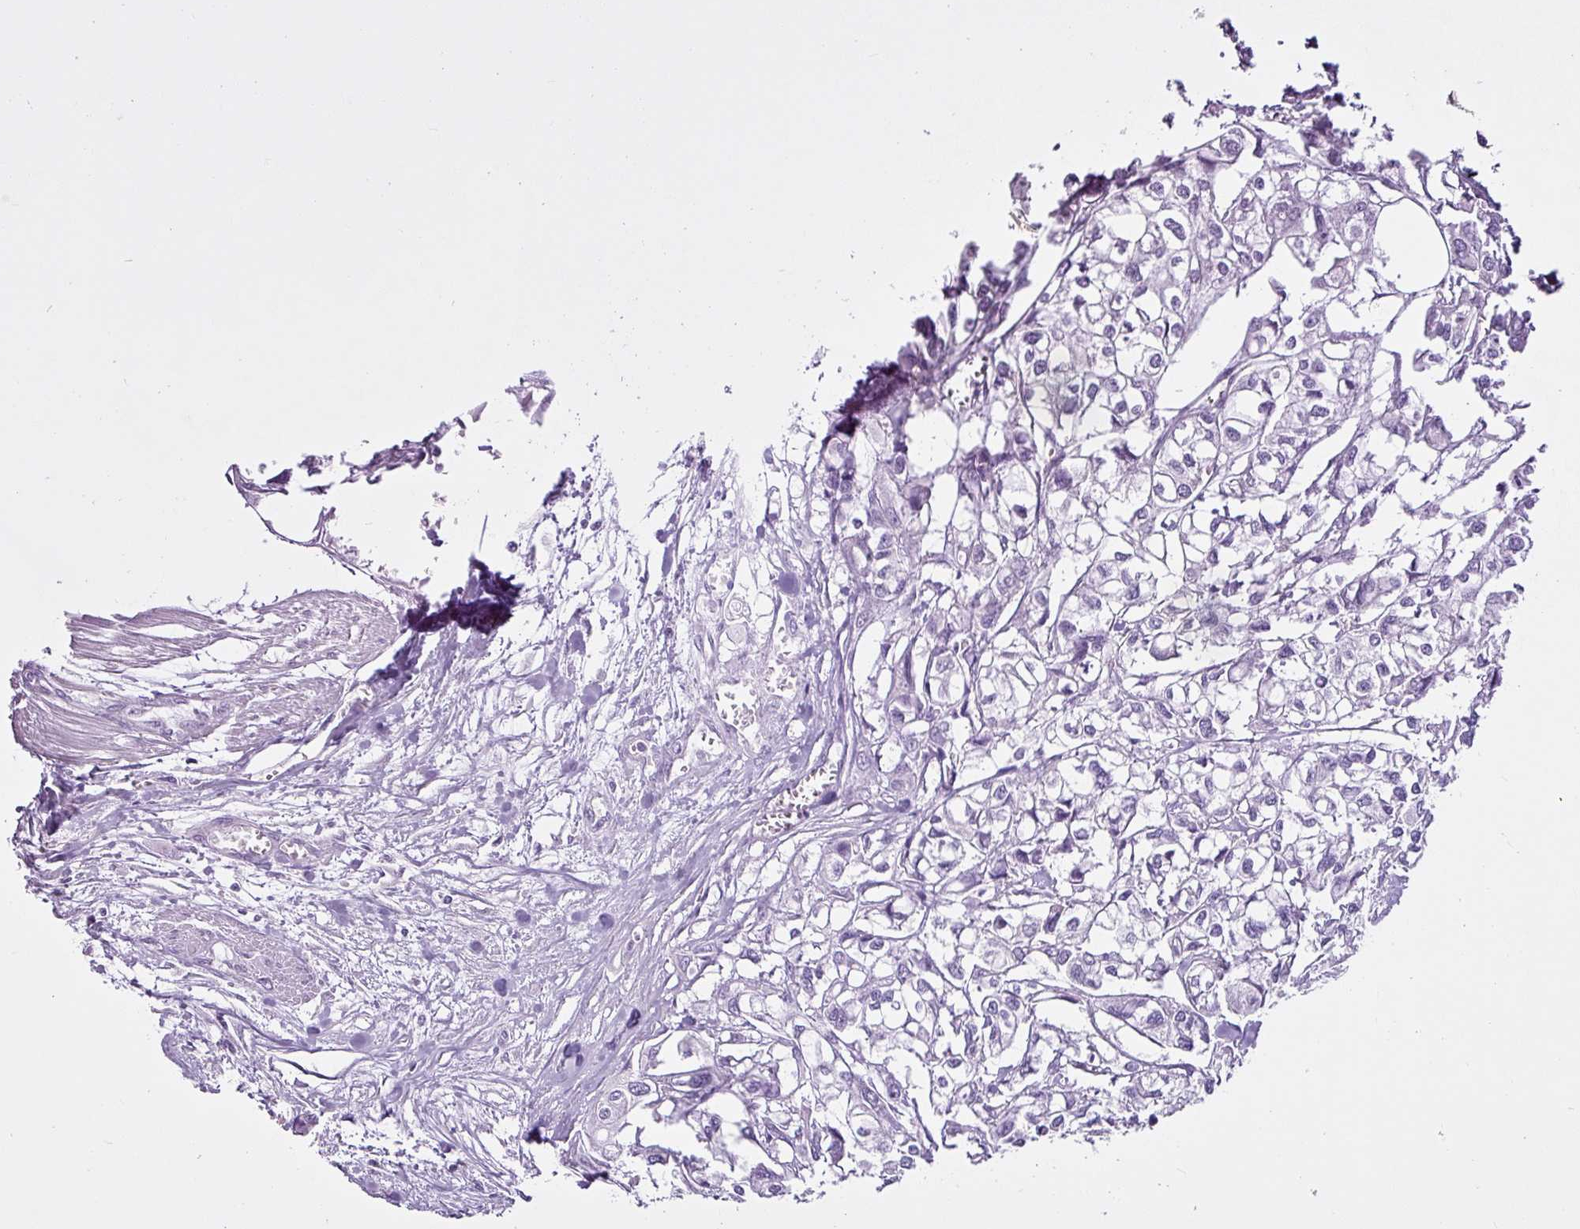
{"staining": {"intensity": "negative", "quantity": "none", "location": "none"}, "tissue": "urothelial cancer", "cell_type": "Tumor cells", "image_type": "cancer", "snomed": [{"axis": "morphology", "description": "Urothelial carcinoma, High grade"}, {"axis": "topography", "description": "Urinary bladder"}], "caption": "There is no significant positivity in tumor cells of urothelial carcinoma (high-grade).", "gene": "LILRB4", "patient": {"sex": "male", "age": 67}}